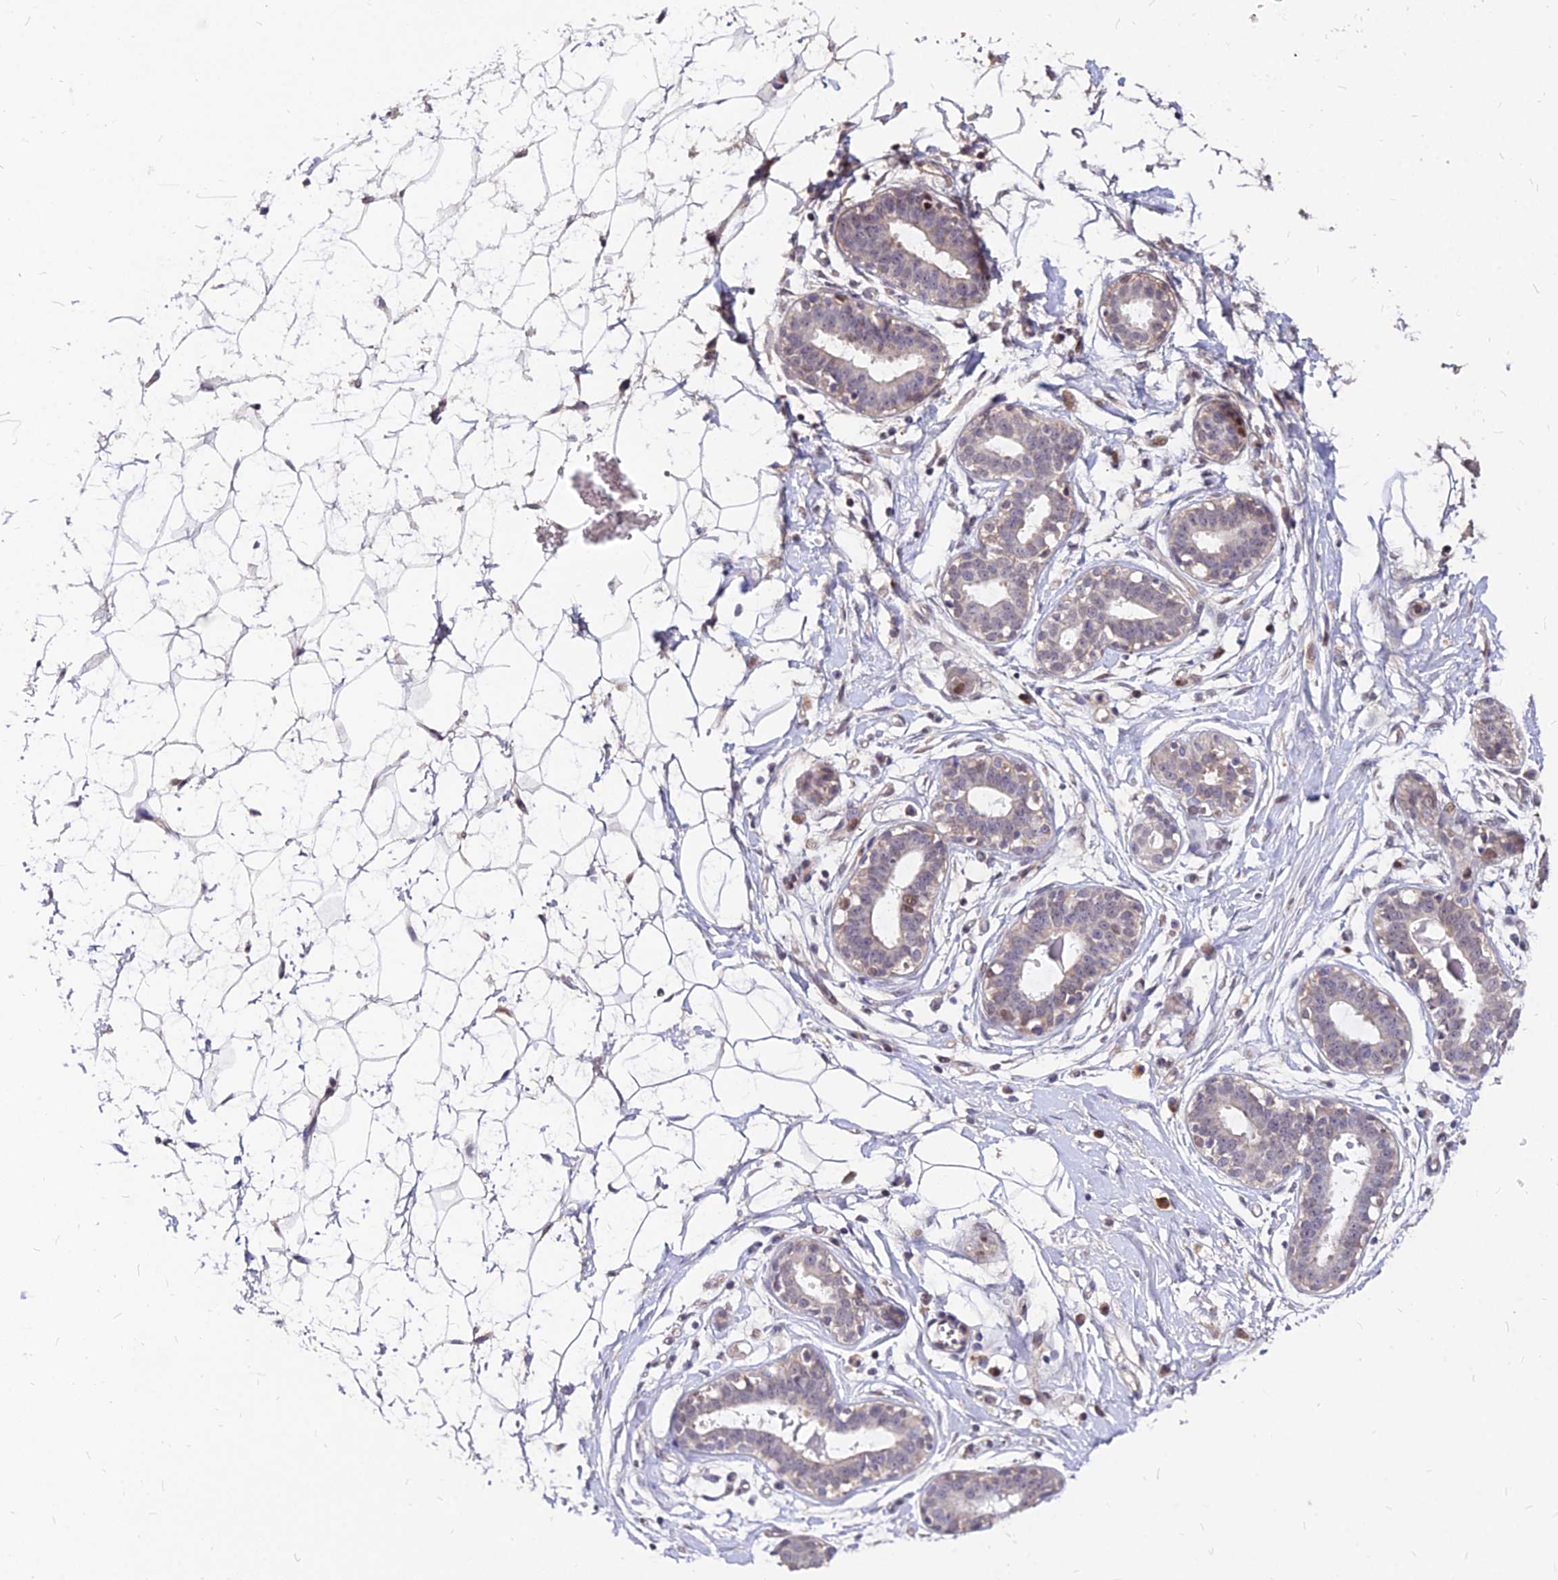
{"staining": {"intensity": "weak", "quantity": ">75%", "location": "cytoplasmic/membranous,nuclear"}, "tissue": "breast", "cell_type": "Adipocytes", "image_type": "normal", "snomed": [{"axis": "morphology", "description": "Normal tissue, NOS"}, {"axis": "morphology", "description": "Adenoma, NOS"}, {"axis": "topography", "description": "Breast"}], "caption": "Protein analysis of benign breast exhibits weak cytoplasmic/membranous,nuclear positivity in approximately >75% of adipocytes. (Stains: DAB (3,3'-diaminobenzidine) in brown, nuclei in blue, Microscopy: brightfield microscopy at high magnification).", "gene": "C11orf68", "patient": {"sex": "female", "age": 23}}